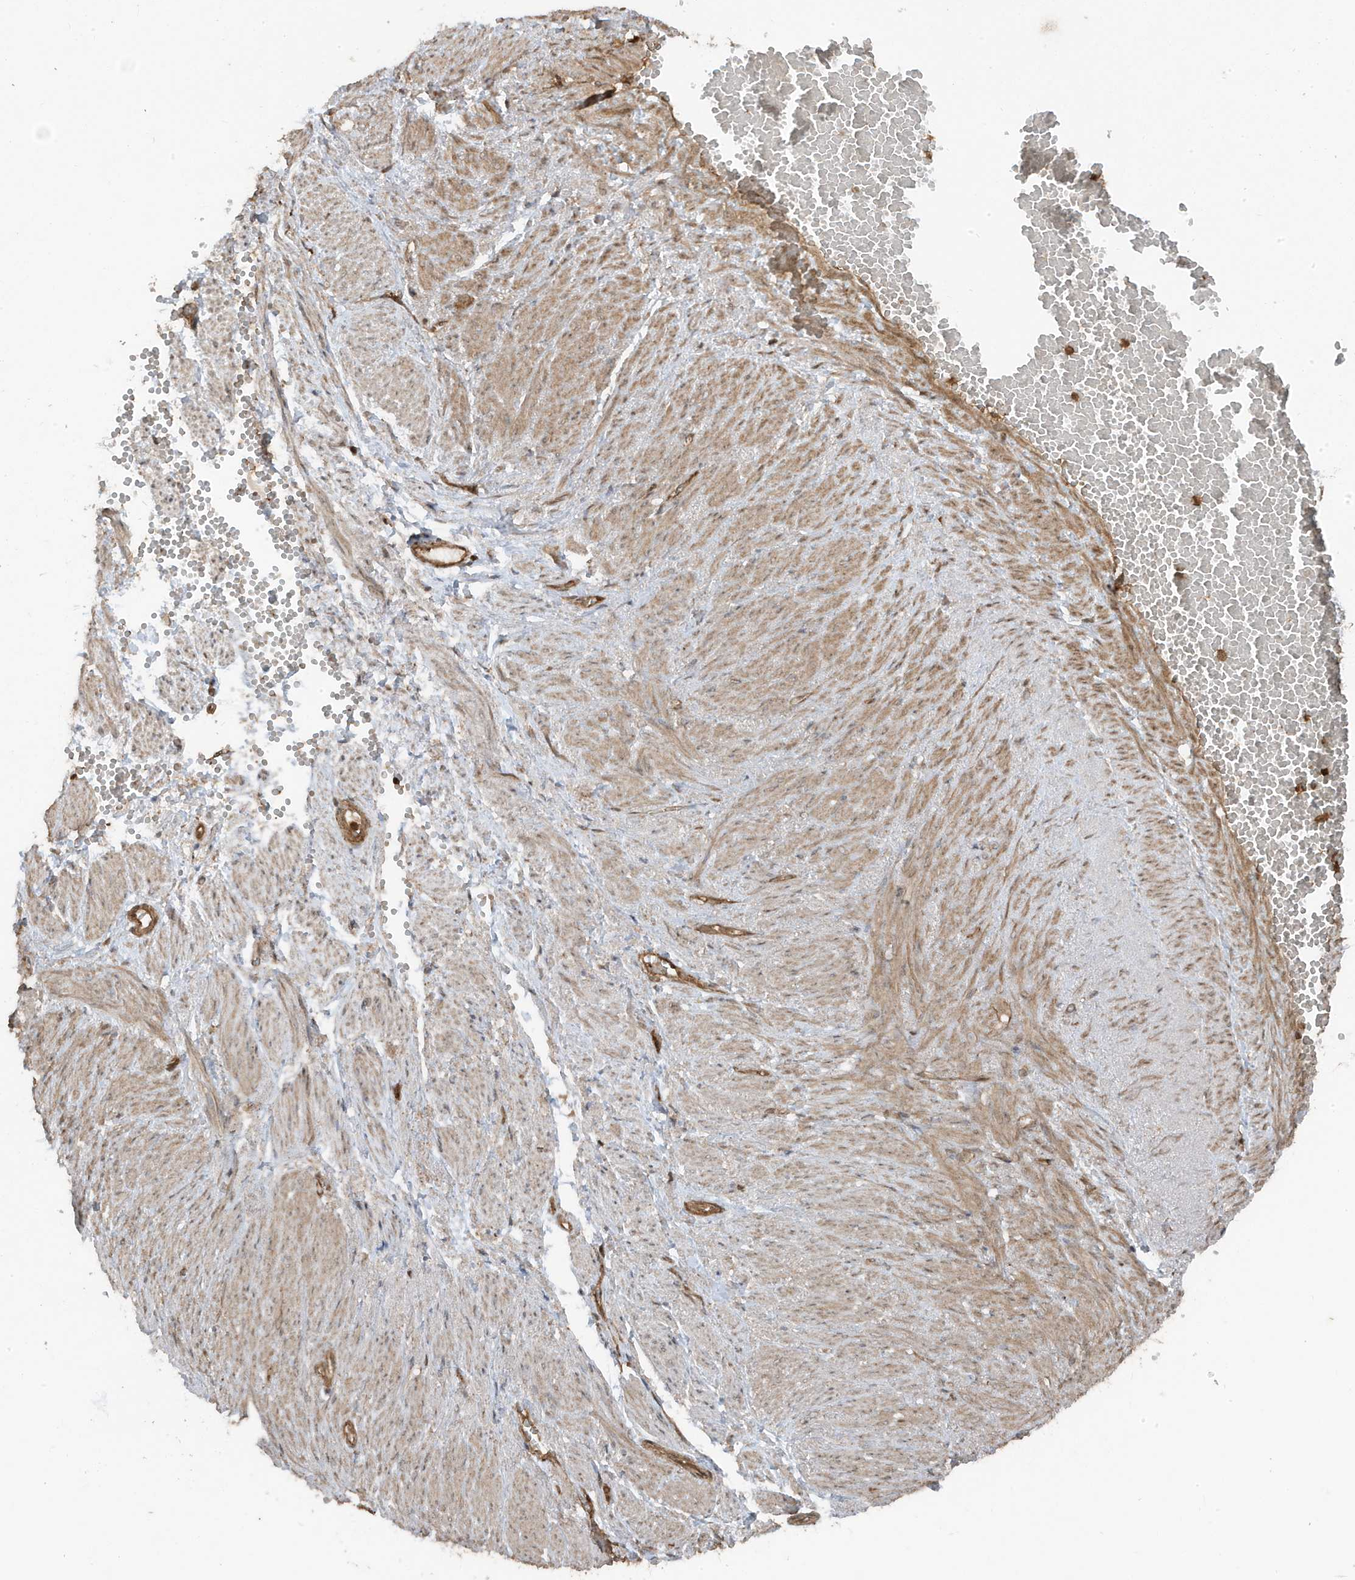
{"staining": {"intensity": "moderate", "quantity": ">75%", "location": "cytoplasmic/membranous"}, "tissue": "adipose tissue", "cell_type": "Adipocytes", "image_type": "normal", "snomed": [{"axis": "morphology", "description": "Normal tissue, NOS"}, {"axis": "topography", "description": "Smooth muscle"}, {"axis": "topography", "description": "Peripheral nerve tissue"}], "caption": "IHC micrograph of unremarkable human adipose tissue stained for a protein (brown), which shows medium levels of moderate cytoplasmic/membranous positivity in about >75% of adipocytes.", "gene": "ASAP1", "patient": {"sex": "female", "age": 39}}